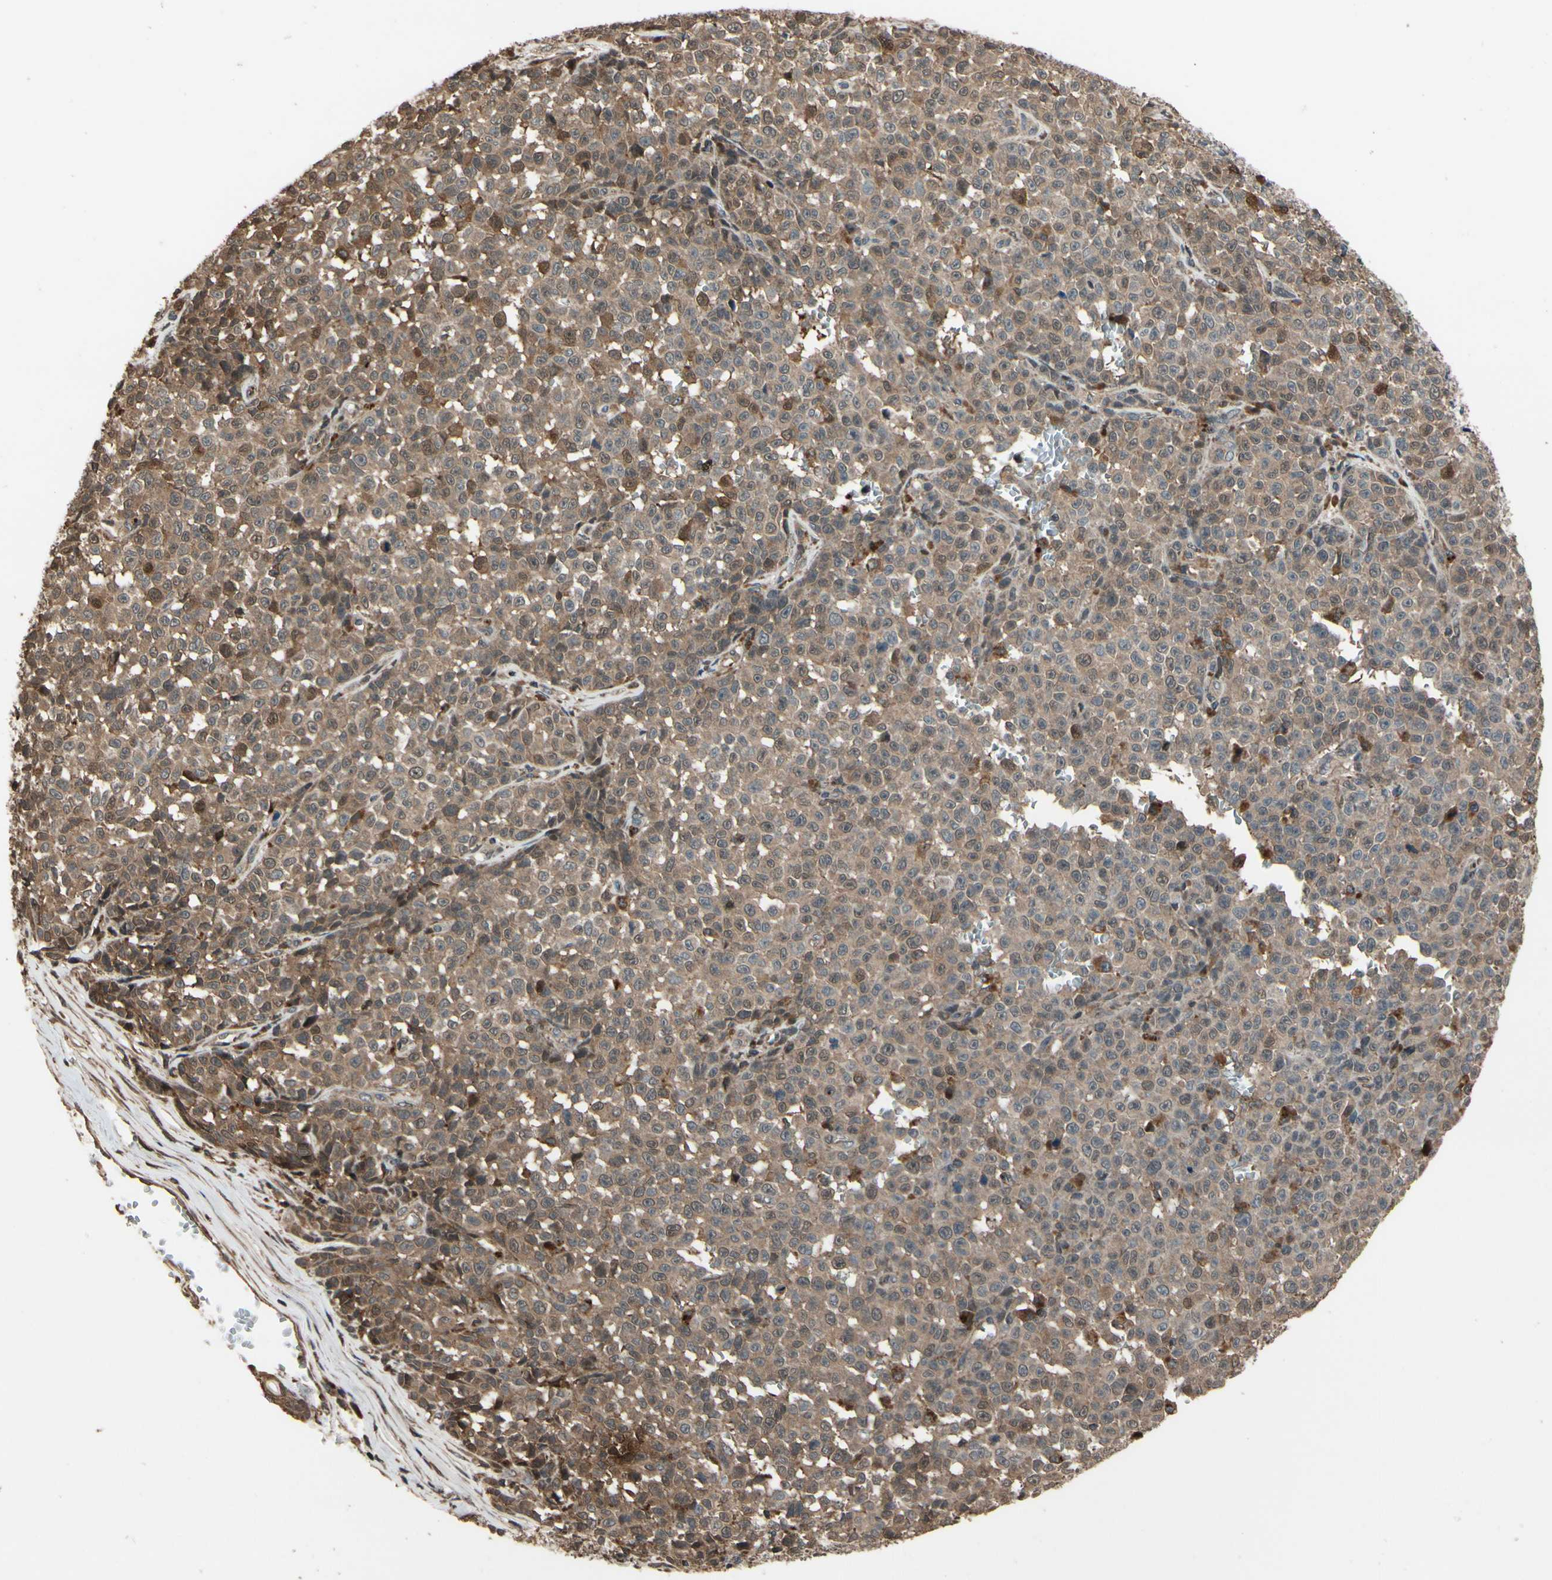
{"staining": {"intensity": "moderate", "quantity": "<25%", "location": "cytoplasmic/membranous"}, "tissue": "melanoma", "cell_type": "Tumor cells", "image_type": "cancer", "snomed": [{"axis": "morphology", "description": "Malignant melanoma, NOS"}, {"axis": "topography", "description": "Skin"}], "caption": "Immunohistochemical staining of melanoma exhibits low levels of moderate cytoplasmic/membranous protein staining in approximately <25% of tumor cells.", "gene": "CSF1R", "patient": {"sex": "female", "age": 82}}